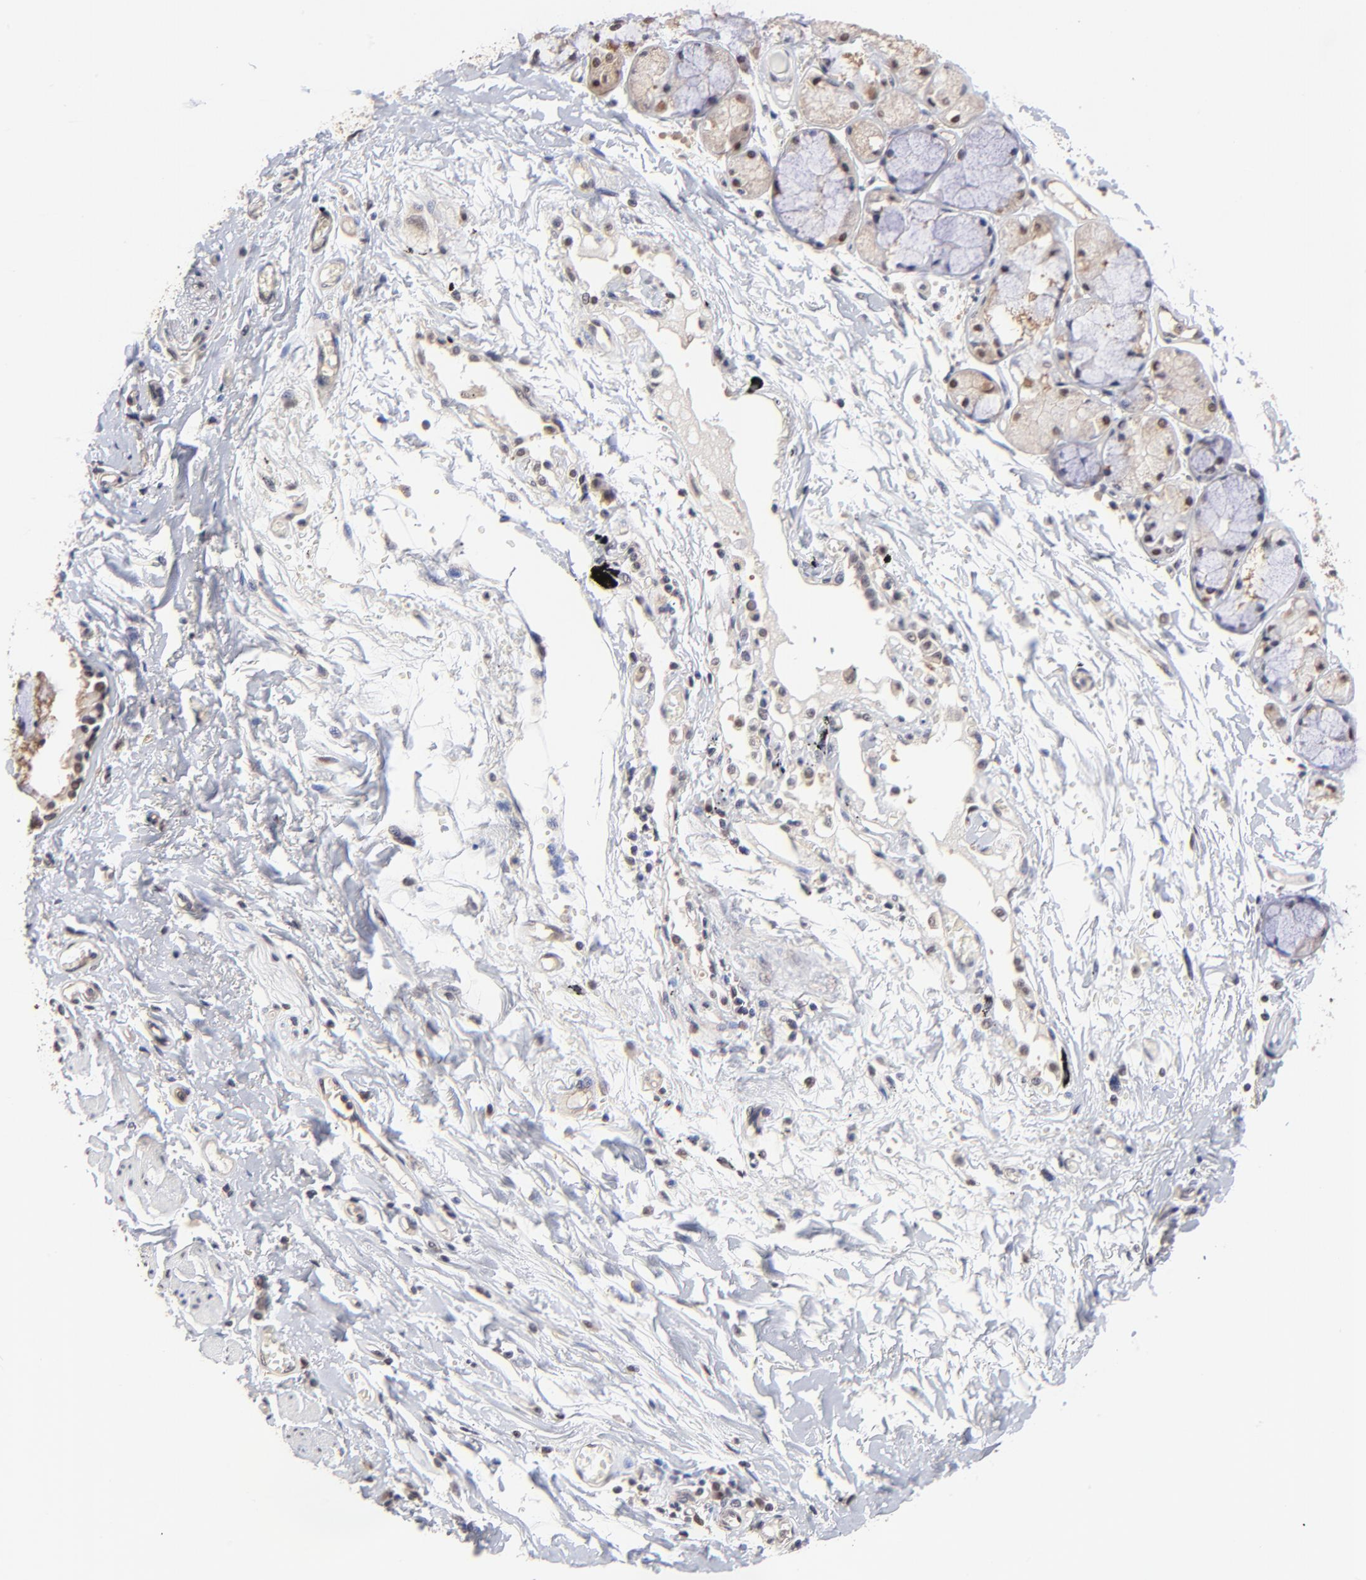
{"staining": {"intensity": "weak", "quantity": "<25%", "location": "nuclear"}, "tissue": "bronchus", "cell_type": "Respiratory epithelial cells", "image_type": "normal", "snomed": [{"axis": "morphology", "description": "Normal tissue, NOS"}, {"axis": "topography", "description": "Bronchus"}, {"axis": "topography", "description": "Lung"}], "caption": "A high-resolution image shows IHC staining of unremarkable bronchus, which displays no significant positivity in respiratory epithelial cells.", "gene": "PSMC4", "patient": {"sex": "female", "age": 56}}